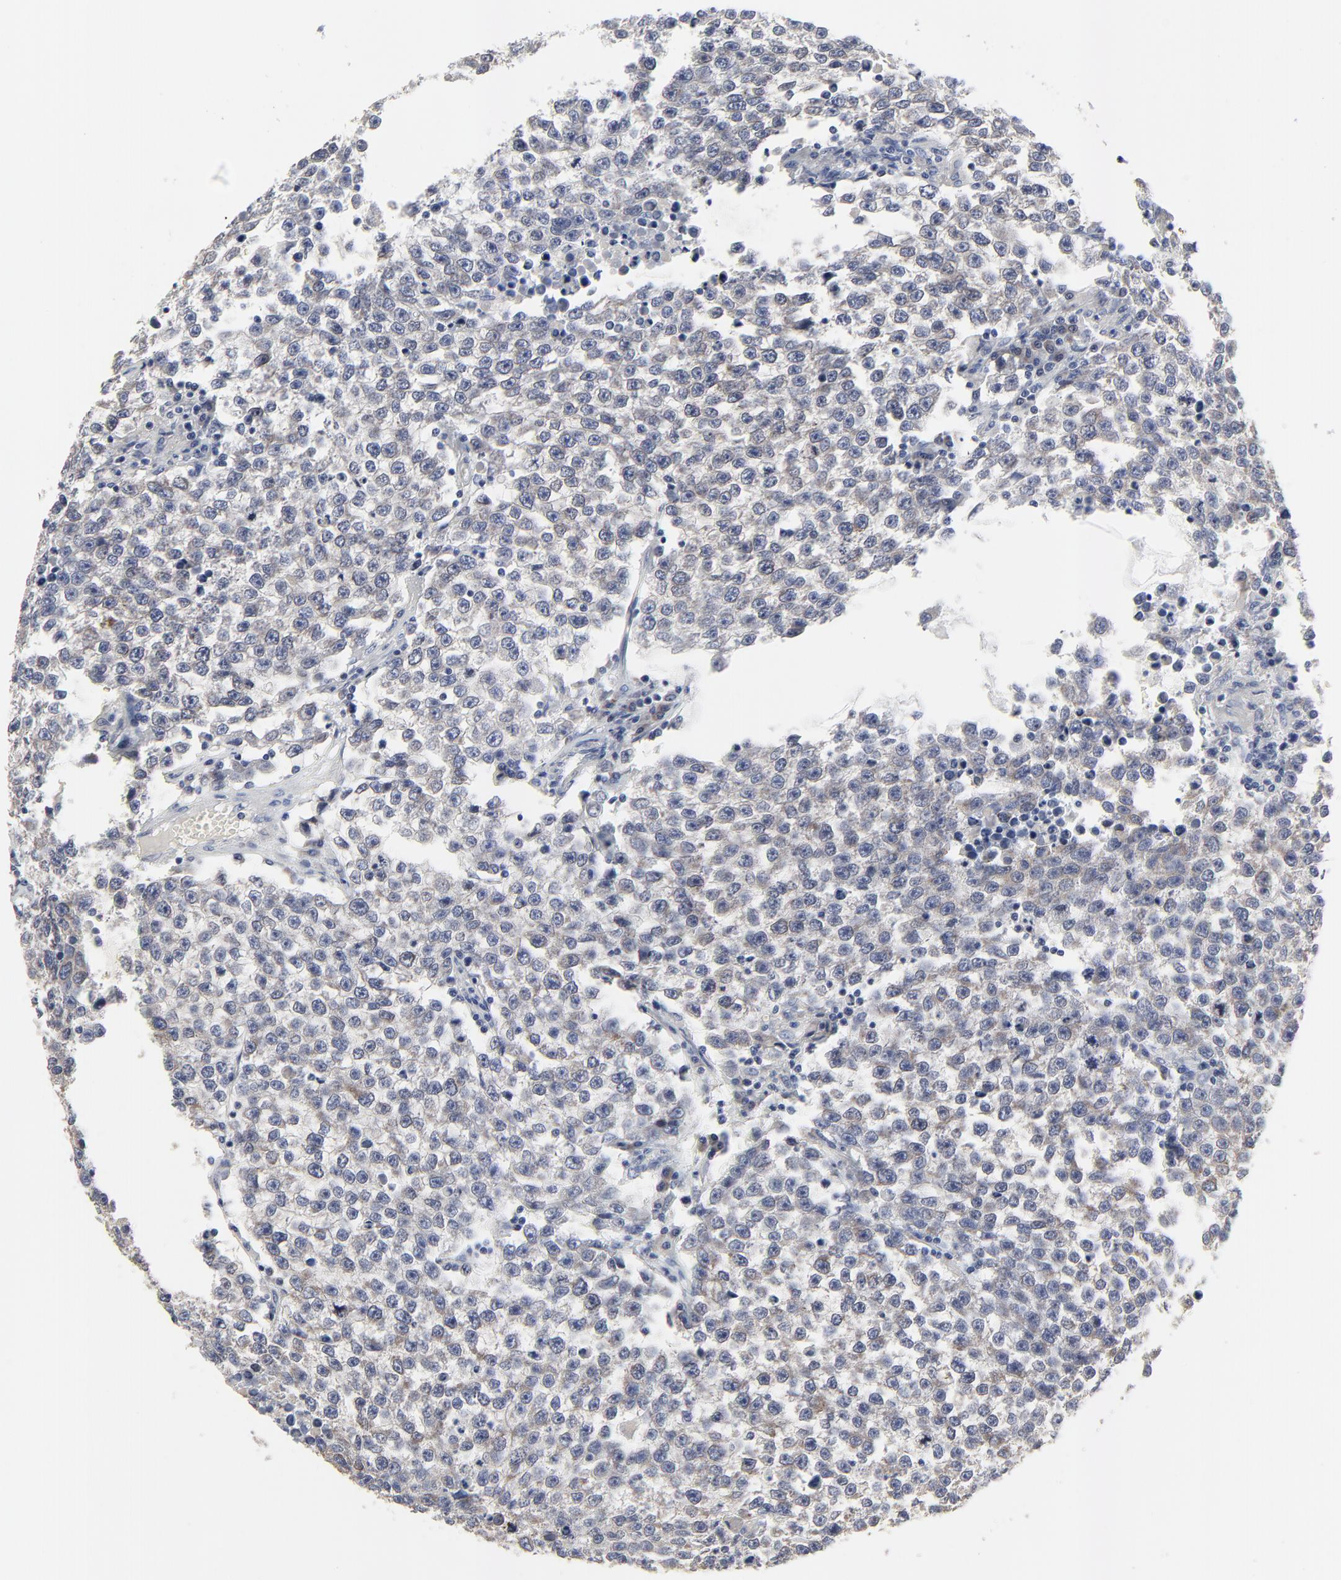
{"staining": {"intensity": "negative", "quantity": "none", "location": "none"}, "tissue": "testis cancer", "cell_type": "Tumor cells", "image_type": "cancer", "snomed": [{"axis": "morphology", "description": "Seminoma, NOS"}, {"axis": "topography", "description": "Testis"}], "caption": "Tumor cells show no significant staining in seminoma (testis).", "gene": "NLGN3", "patient": {"sex": "male", "age": 36}}